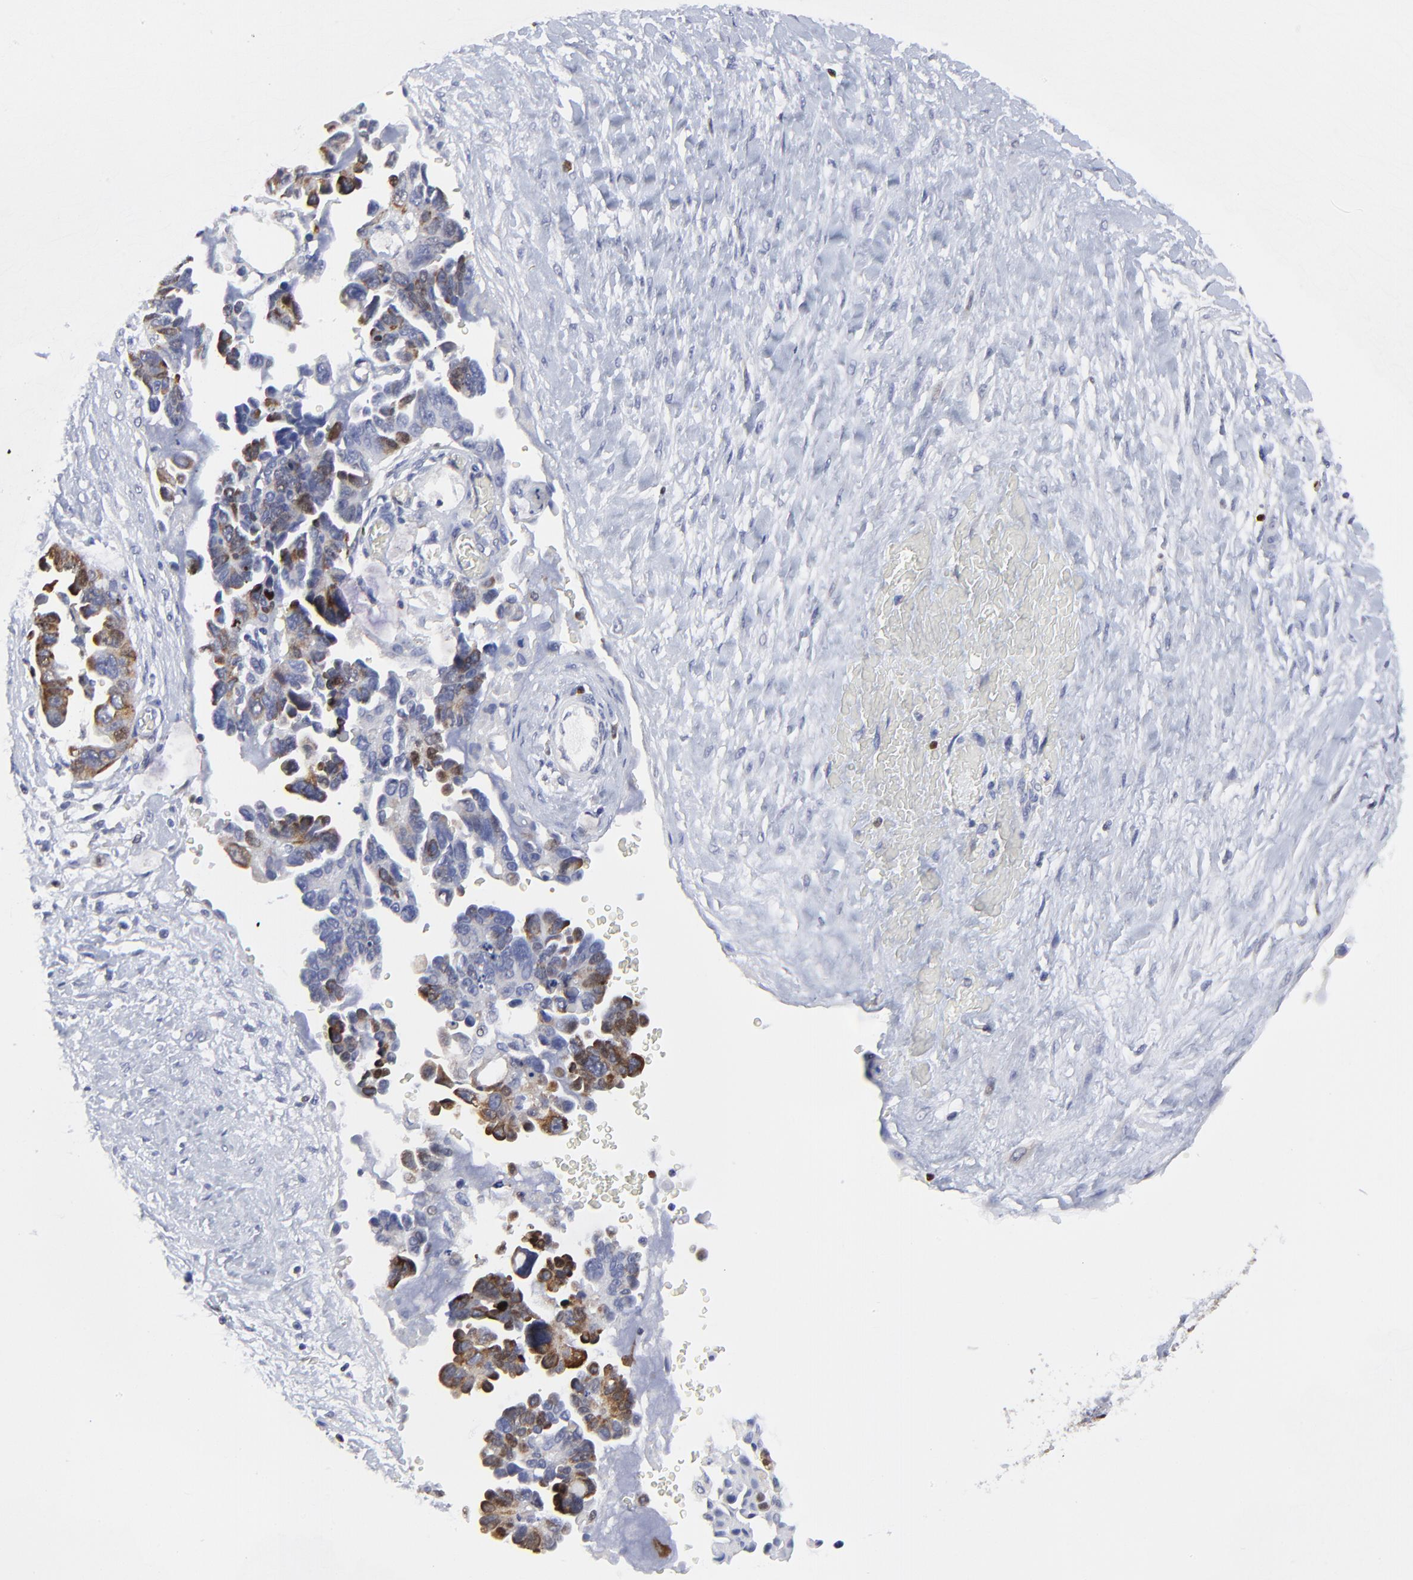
{"staining": {"intensity": "moderate", "quantity": "25%-75%", "location": "cytoplasmic/membranous,nuclear"}, "tissue": "ovarian cancer", "cell_type": "Tumor cells", "image_type": "cancer", "snomed": [{"axis": "morphology", "description": "Cystadenocarcinoma, serous, NOS"}, {"axis": "topography", "description": "Ovary"}], "caption": "About 25%-75% of tumor cells in serous cystadenocarcinoma (ovarian) exhibit moderate cytoplasmic/membranous and nuclear protein positivity as visualized by brown immunohistochemical staining.", "gene": "NCAPH", "patient": {"sex": "female", "age": 63}}